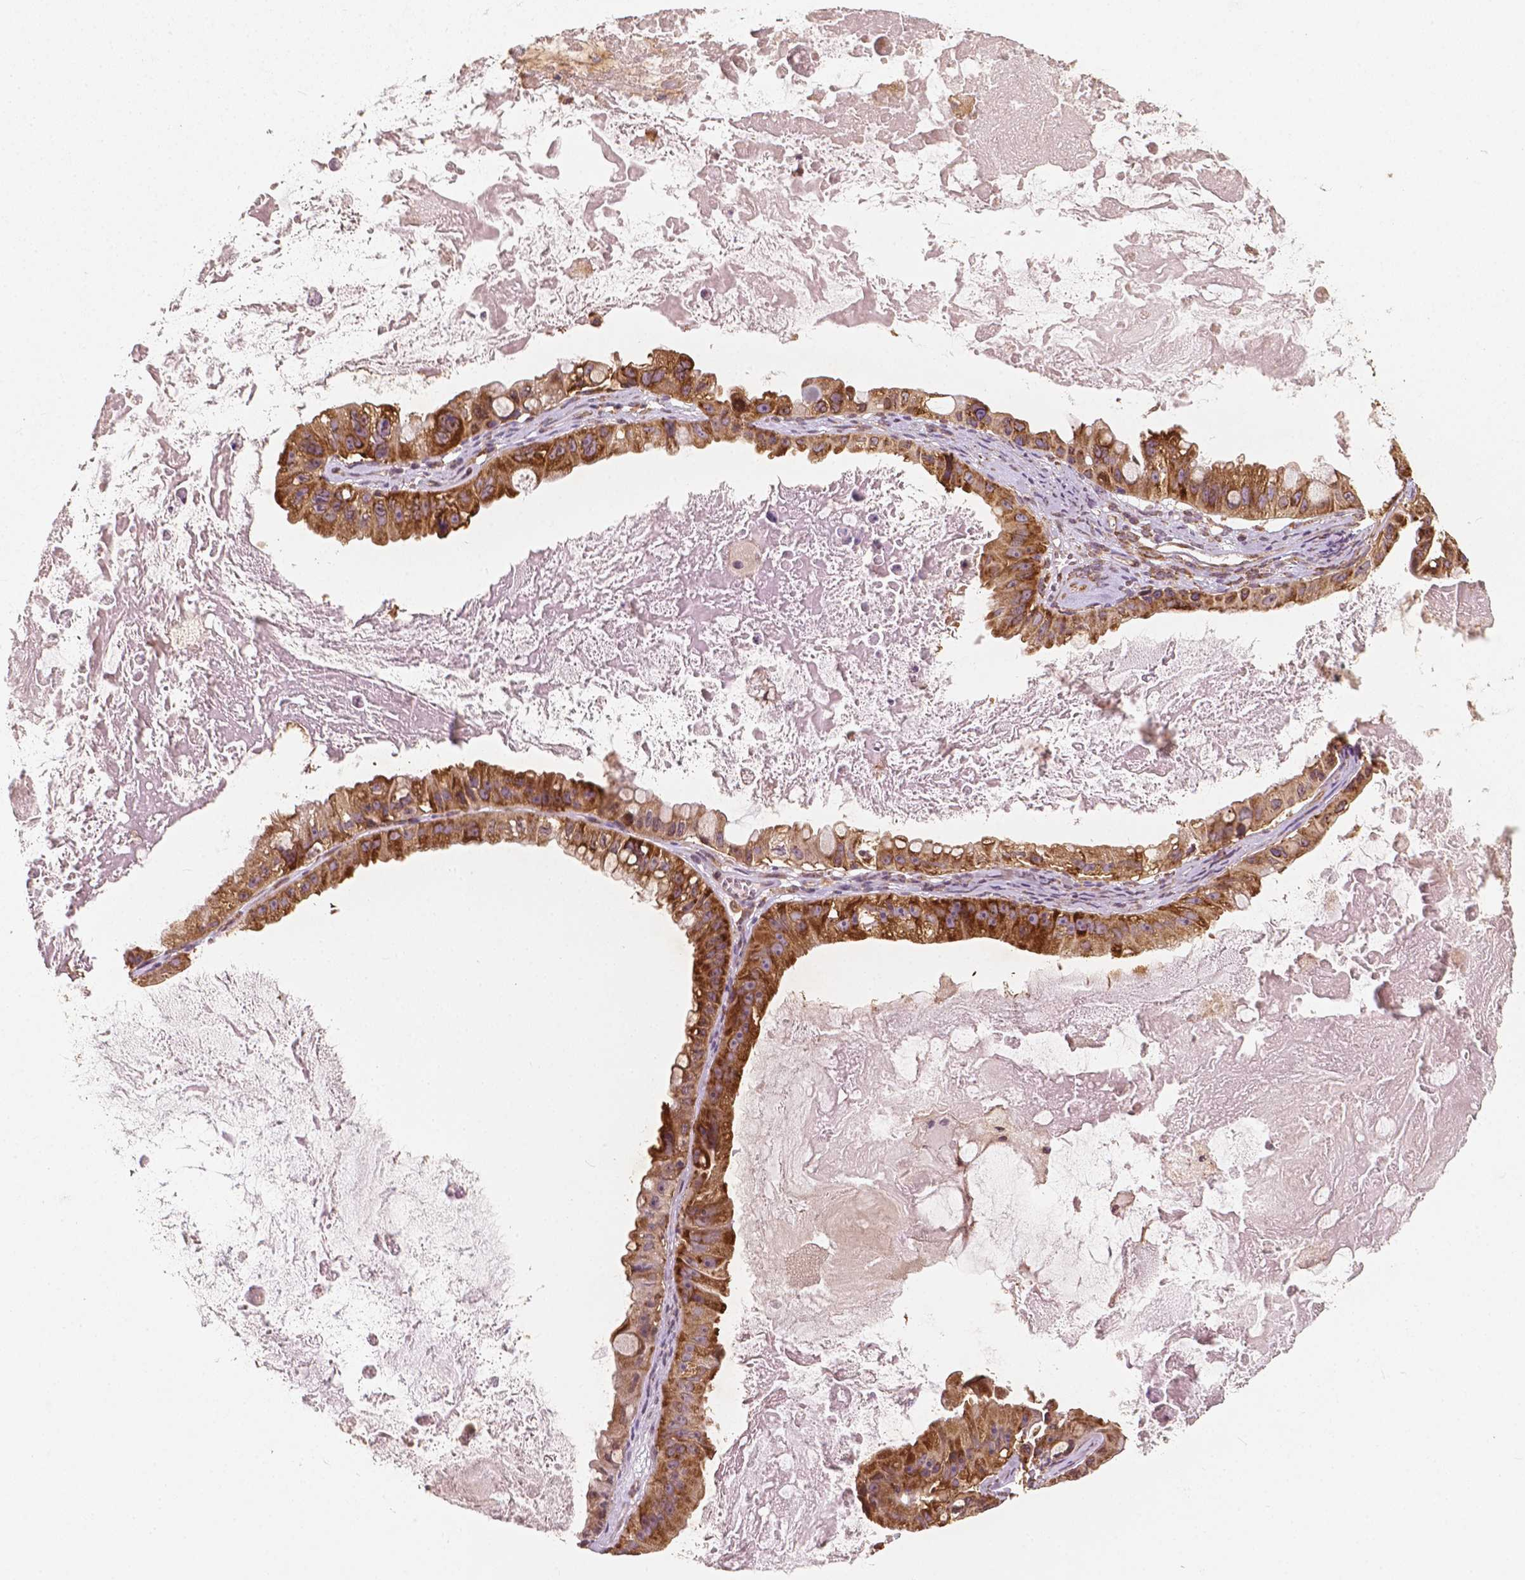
{"staining": {"intensity": "strong", "quantity": ">75%", "location": "cytoplasmic/membranous"}, "tissue": "ovarian cancer", "cell_type": "Tumor cells", "image_type": "cancer", "snomed": [{"axis": "morphology", "description": "Cystadenocarcinoma, mucinous, NOS"}, {"axis": "topography", "description": "Ovary"}], "caption": "Immunohistochemistry staining of mucinous cystadenocarcinoma (ovarian), which exhibits high levels of strong cytoplasmic/membranous positivity in about >75% of tumor cells indicating strong cytoplasmic/membranous protein staining. The staining was performed using DAB (brown) for protein detection and nuclei were counterstained in hematoxylin (blue).", "gene": "G3BP1", "patient": {"sex": "female", "age": 61}}